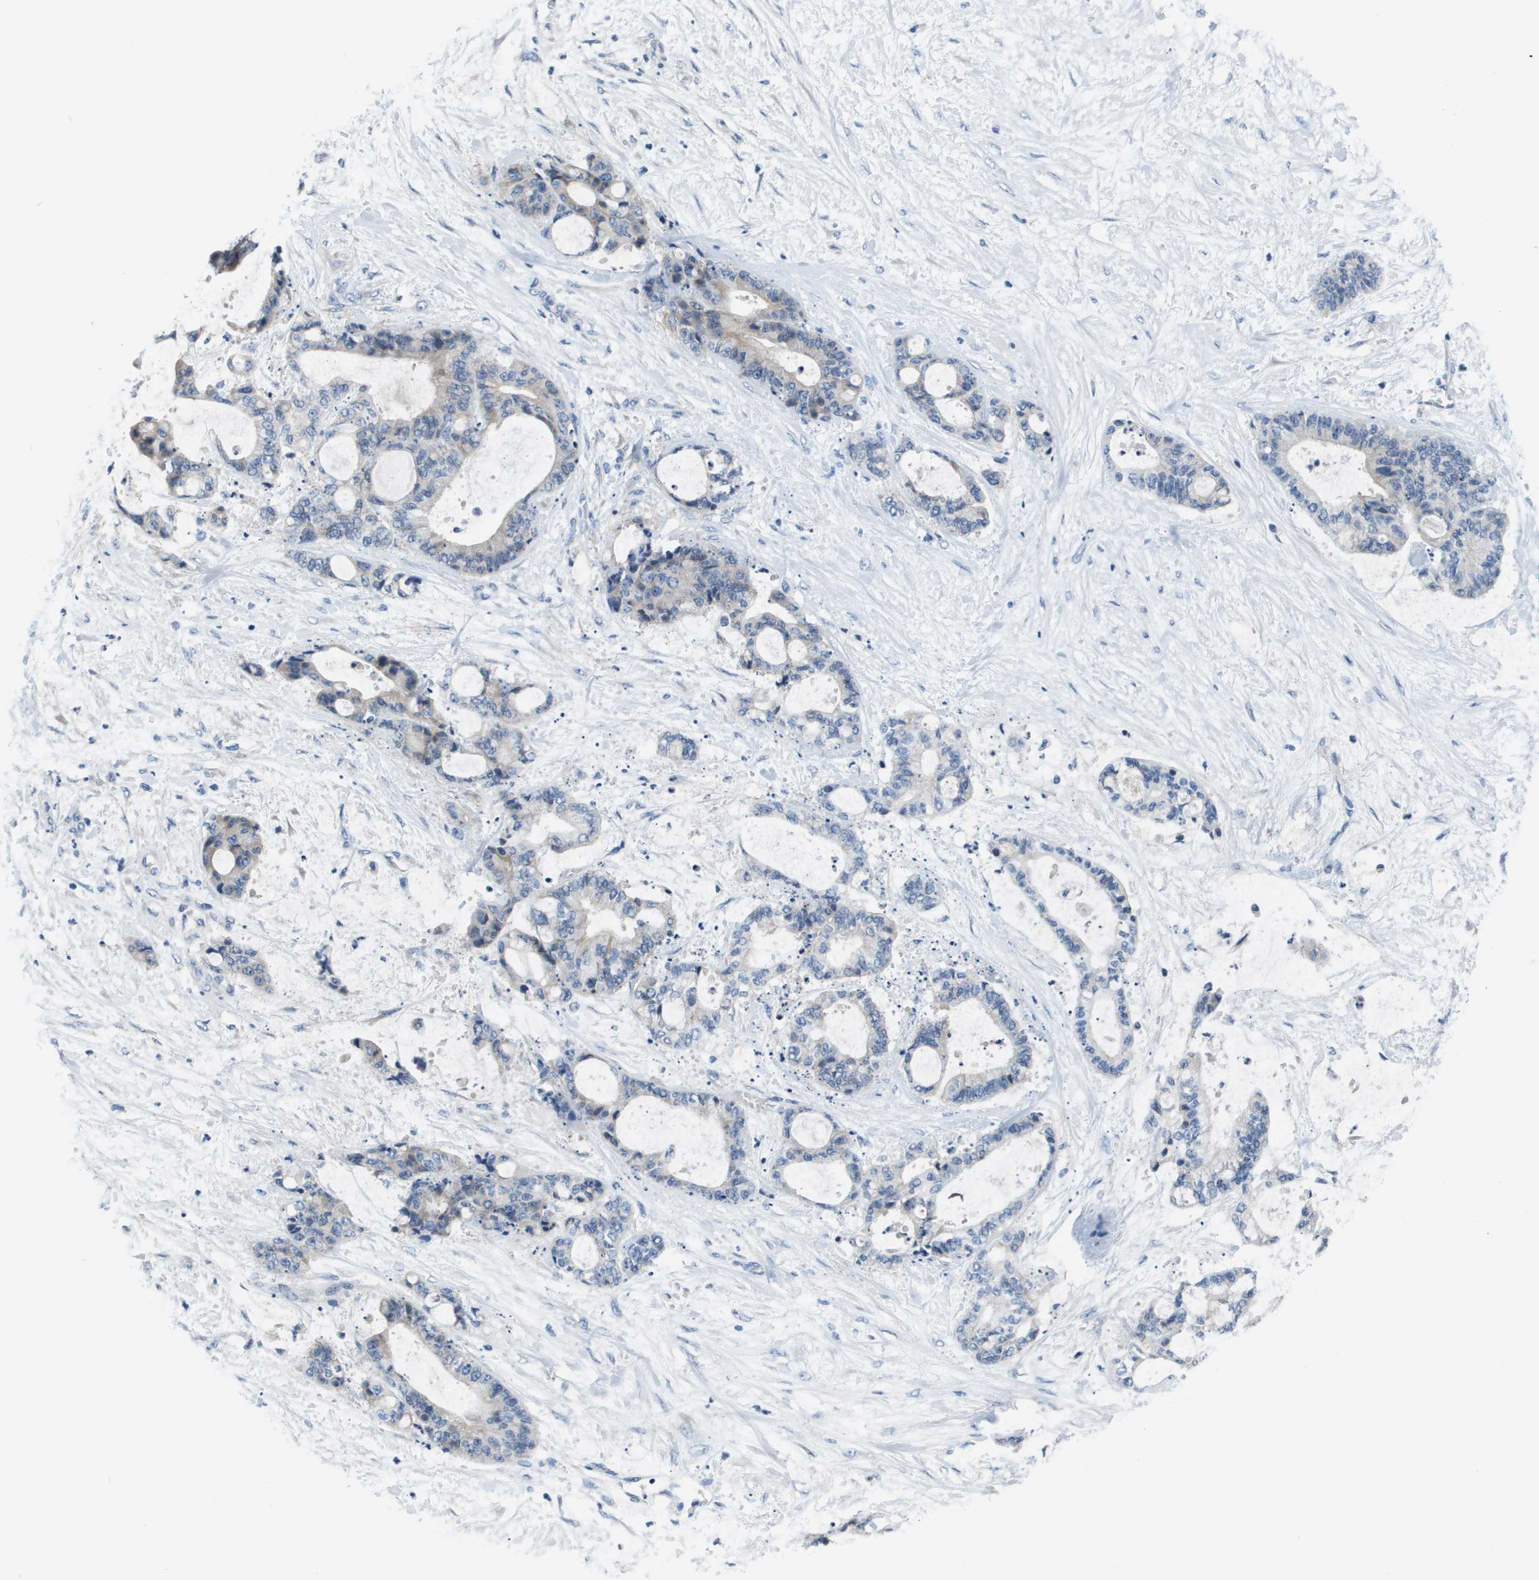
{"staining": {"intensity": "weak", "quantity": "<25%", "location": "cytoplasmic/membranous"}, "tissue": "liver cancer", "cell_type": "Tumor cells", "image_type": "cancer", "snomed": [{"axis": "morphology", "description": "Cholangiocarcinoma"}, {"axis": "topography", "description": "Liver"}], "caption": "Tumor cells are negative for protein expression in human liver cancer (cholangiocarcinoma).", "gene": "NCS1", "patient": {"sex": "female", "age": 73}}